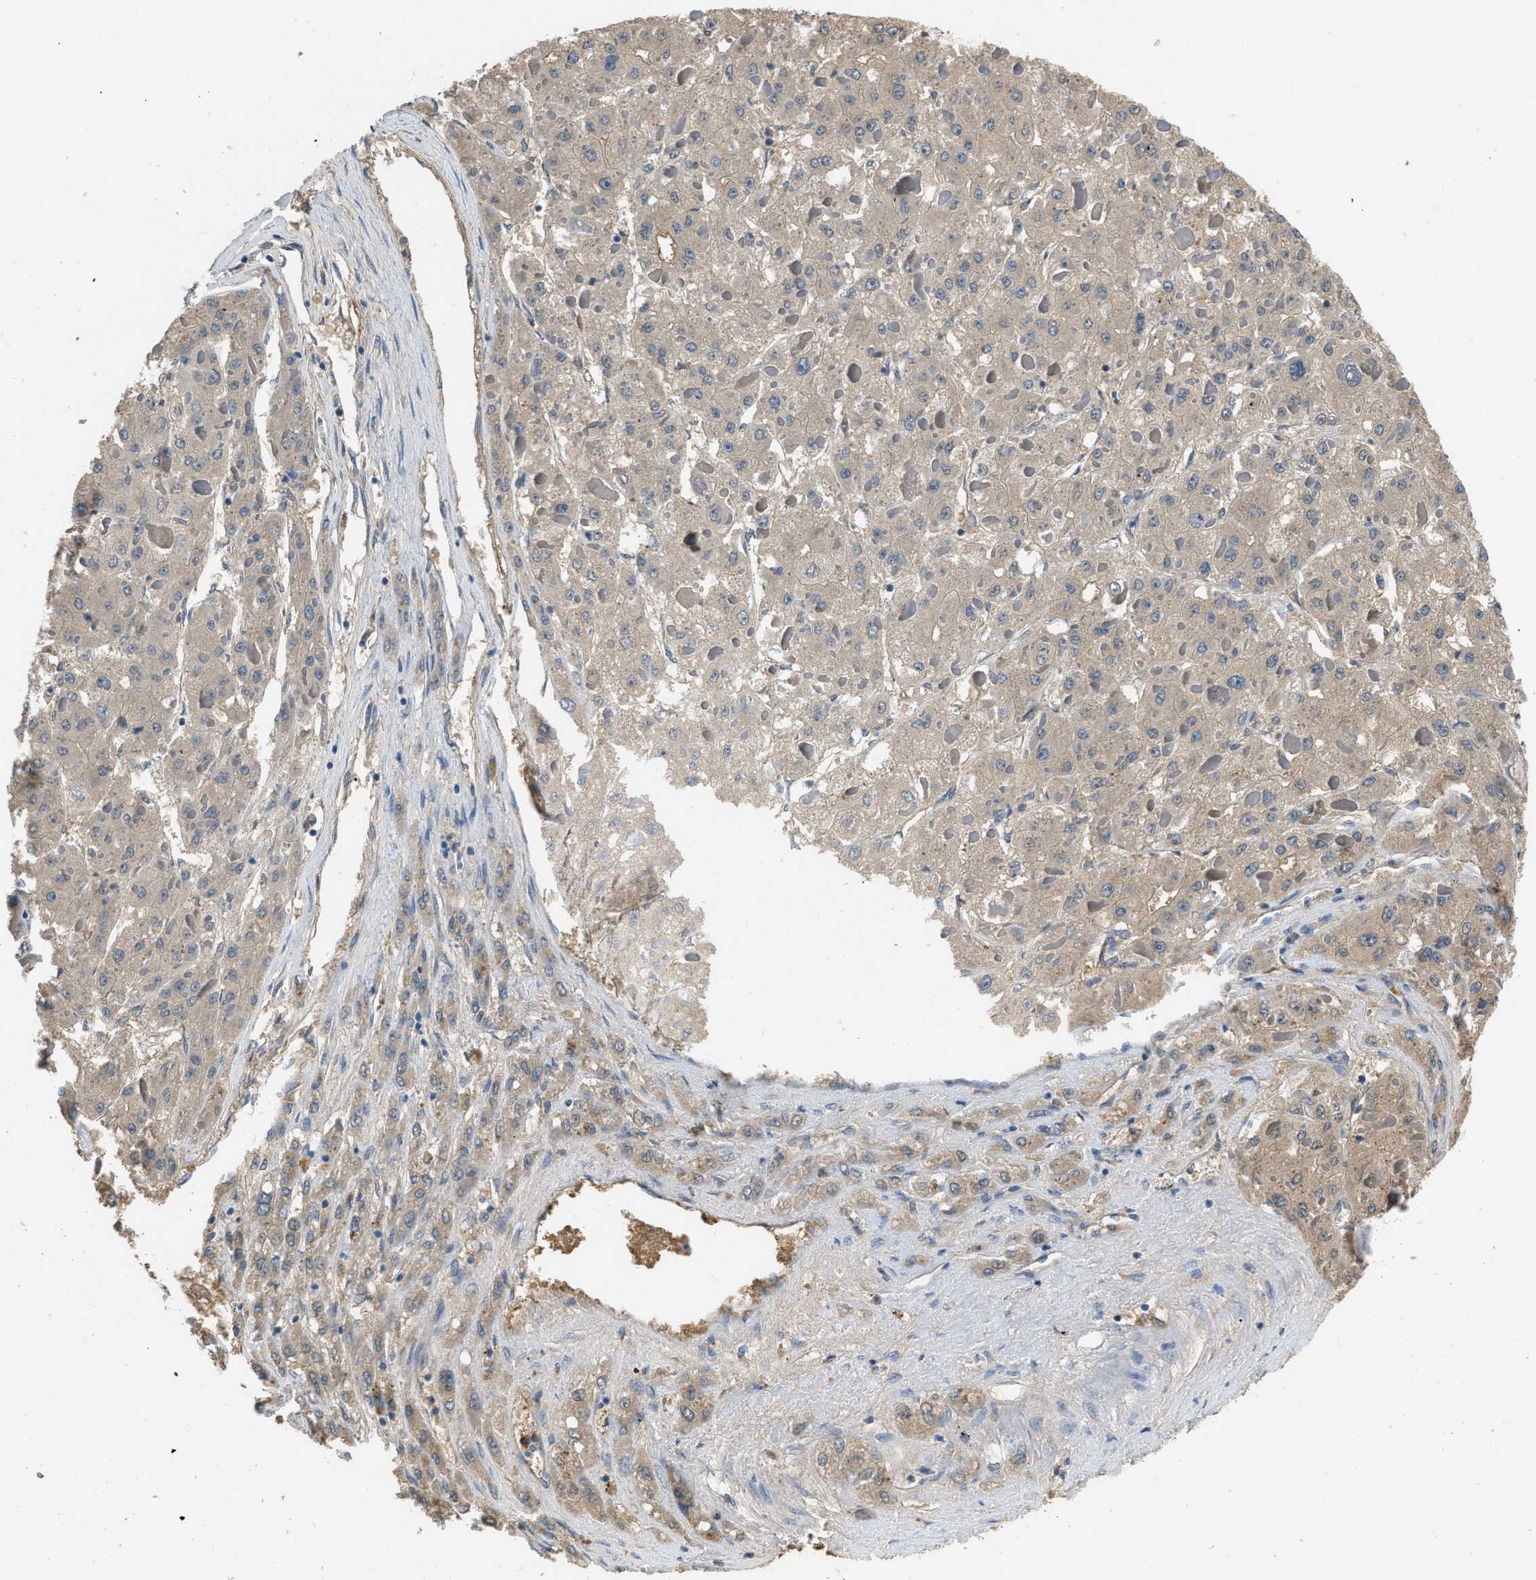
{"staining": {"intensity": "weak", "quantity": "25%-75%", "location": "cytoplasmic/membranous"}, "tissue": "liver cancer", "cell_type": "Tumor cells", "image_type": "cancer", "snomed": [{"axis": "morphology", "description": "Carcinoma, Hepatocellular, NOS"}, {"axis": "topography", "description": "Liver"}], "caption": "Protein expression analysis of hepatocellular carcinoma (liver) reveals weak cytoplasmic/membranous expression in about 25%-75% of tumor cells.", "gene": "STC1", "patient": {"sex": "female", "age": 73}}